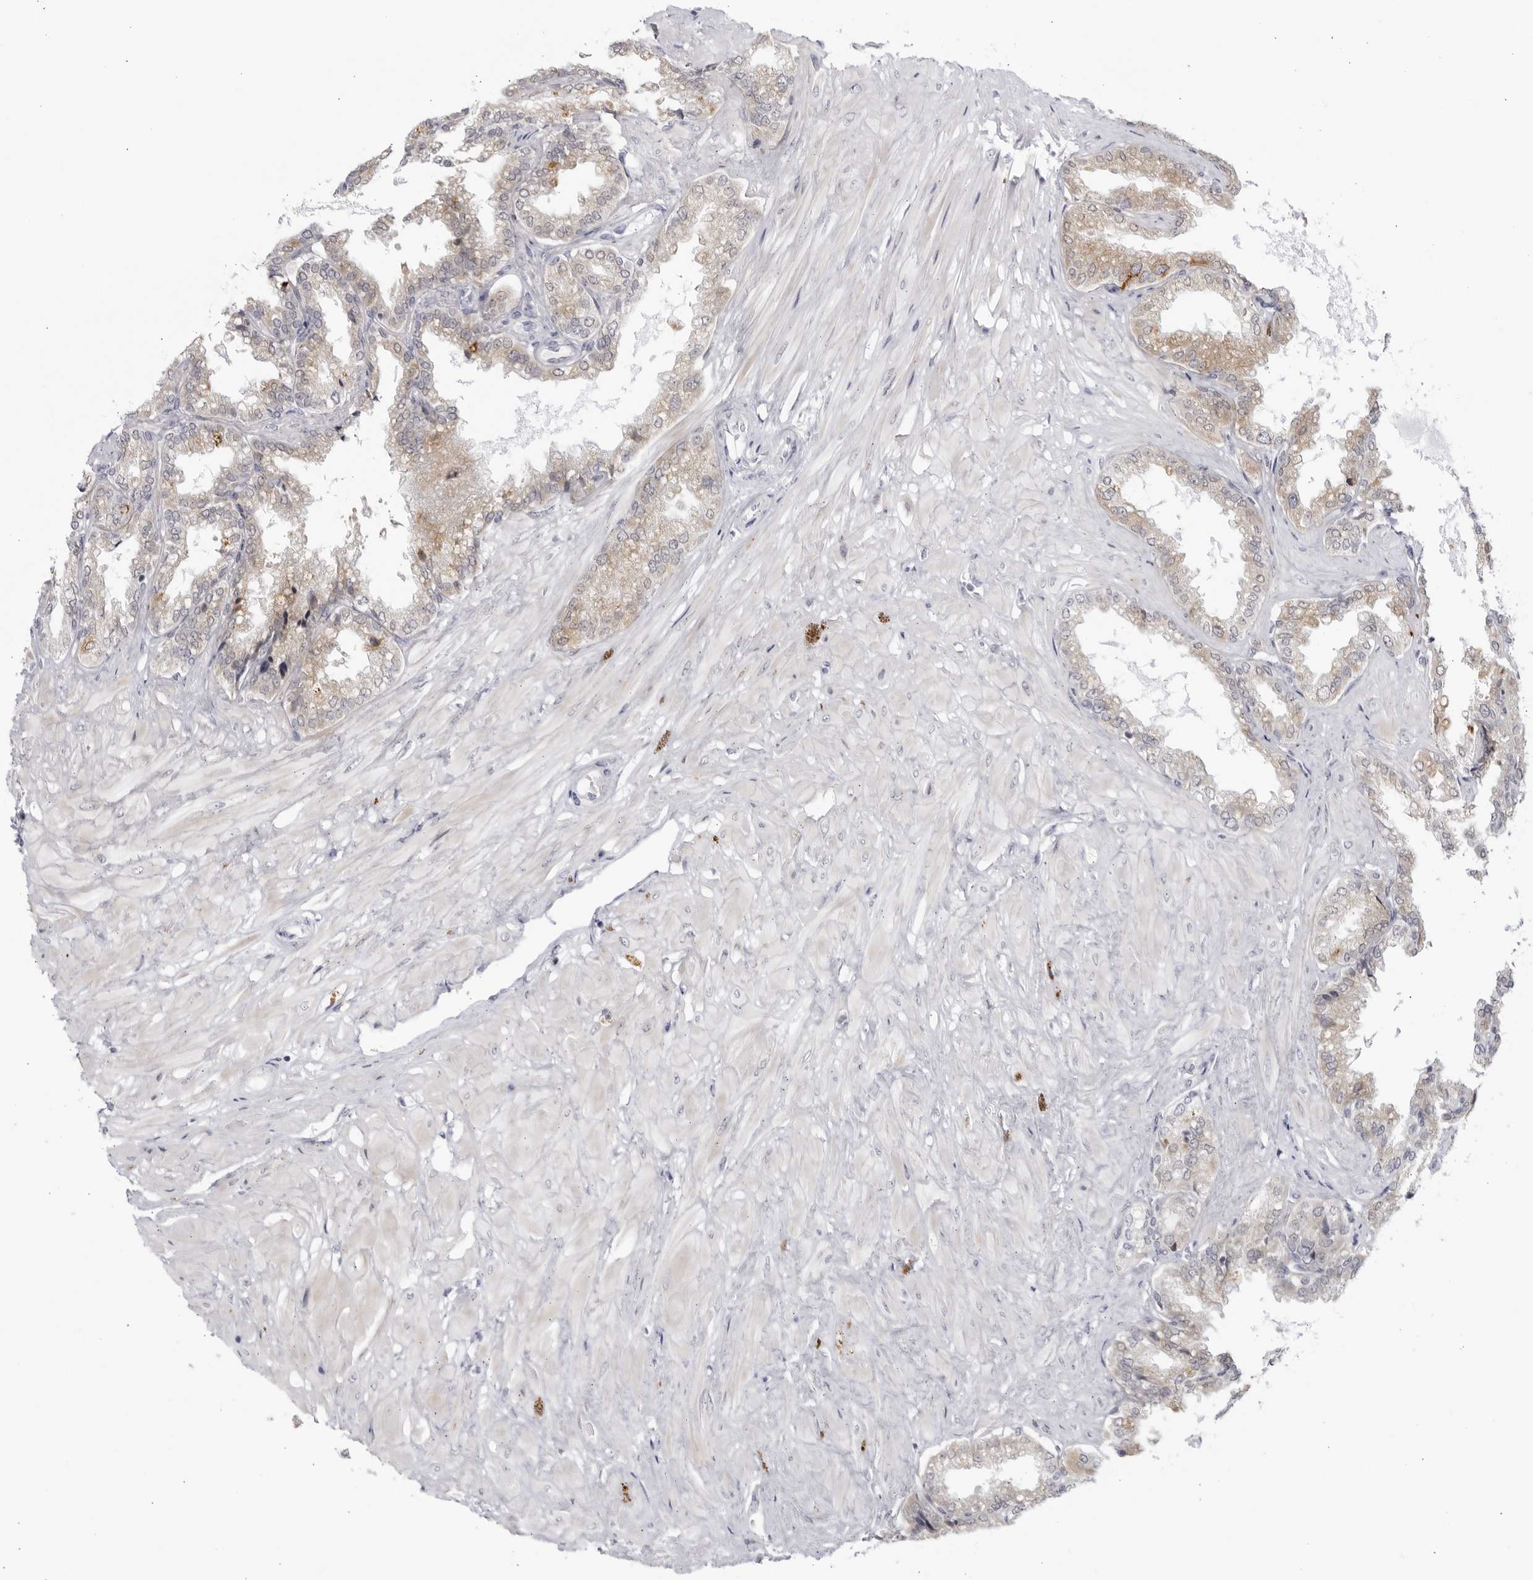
{"staining": {"intensity": "weak", "quantity": ">75%", "location": "cytoplasmic/membranous"}, "tissue": "seminal vesicle", "cell_type": "Glandular cells", "image_type": "normal", "snomed": [{"axis": "morphology", "description": "Normal tissue, NOS"}, {"axis": "topography", "description": "Seminal veicle"}], "caption": "Protein analysis of benign seminal vesicle displays weak cytoplasmic/membranous expression in approximately >75% of glandular cells.", "gene": "CNBD1", "patient": {"sex": "male", "age": 46}}